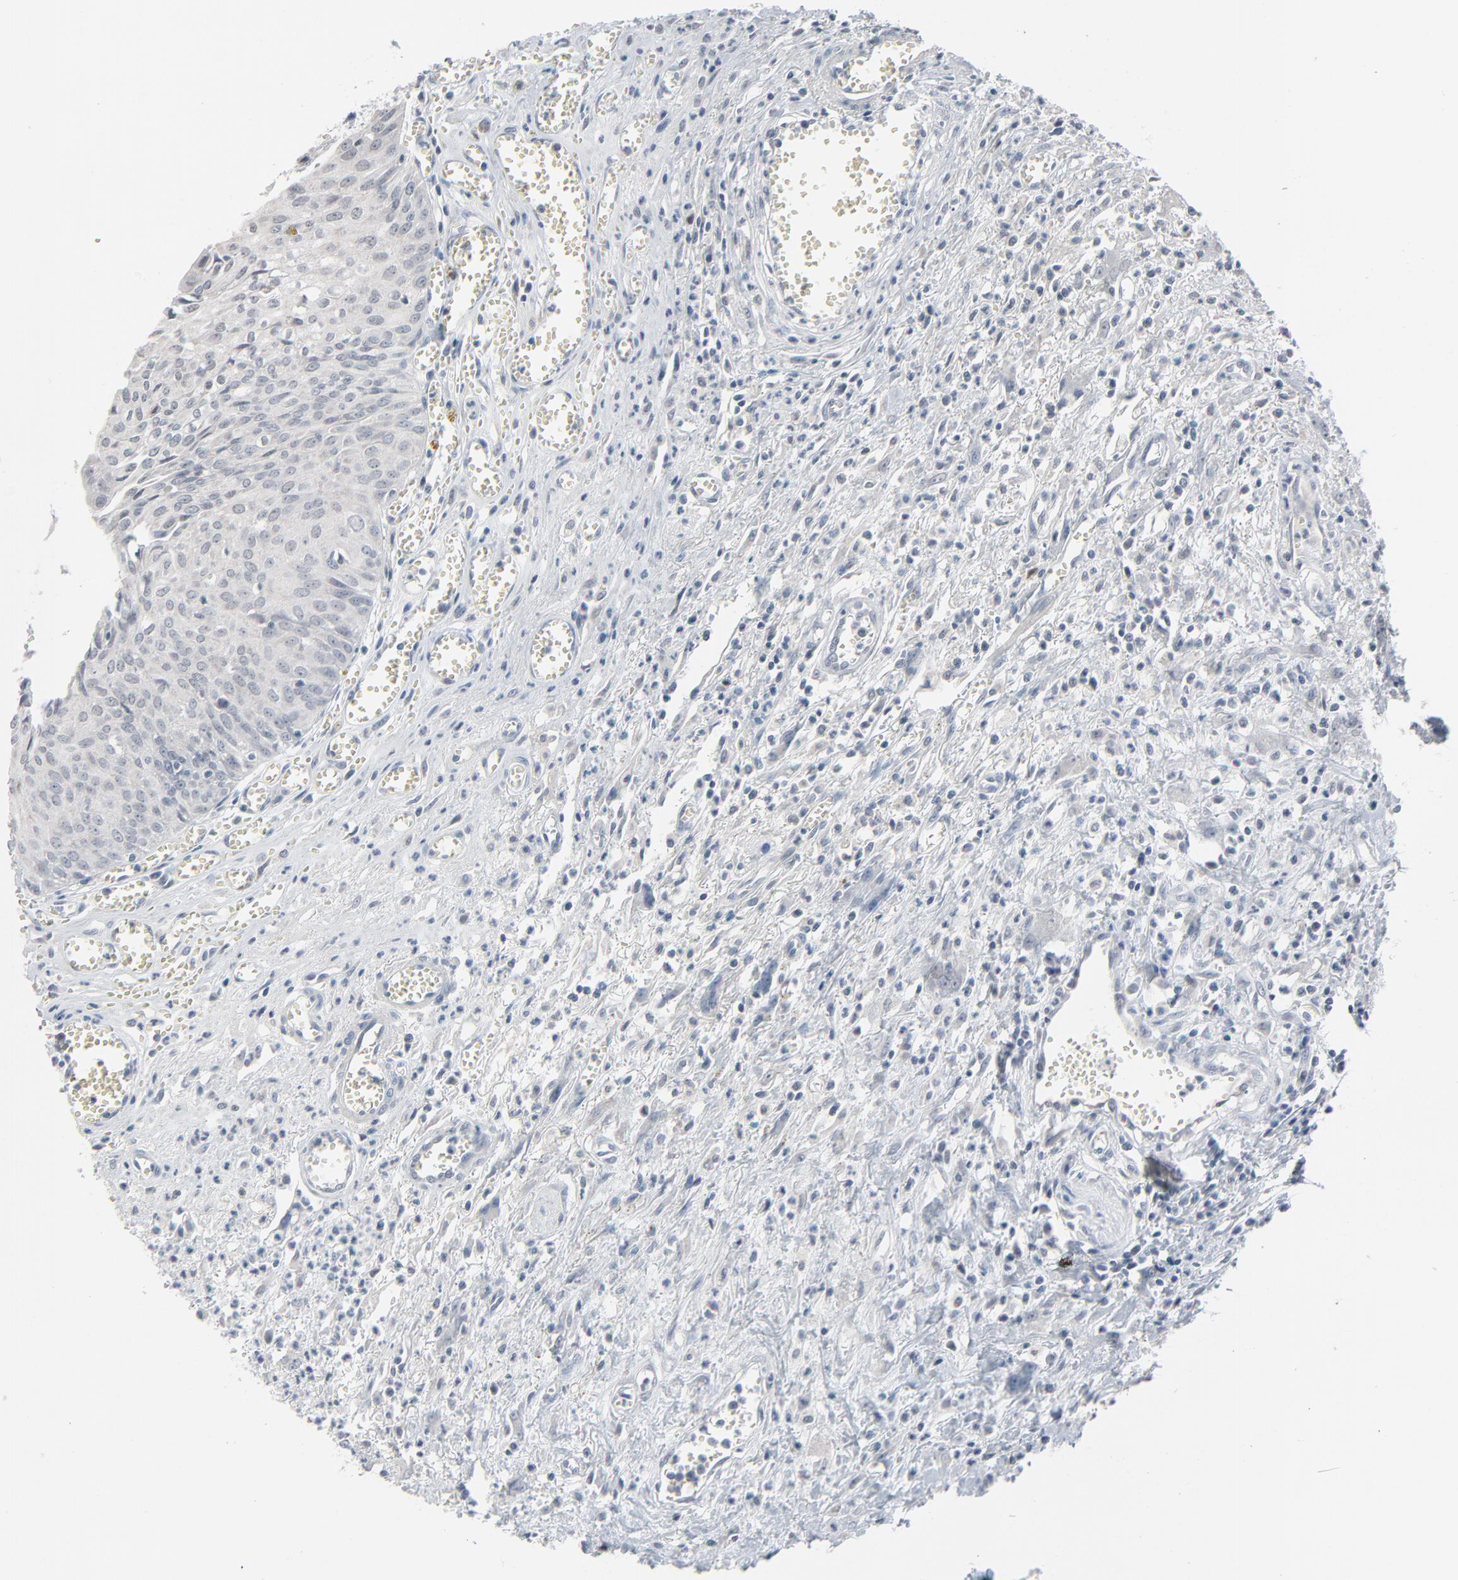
{"staining": {"intensity": "moderate", "quantity": "25%-75%", "location": "nuclear"}, "tissue": "urothelial cancer", "cell_type": "Tumor cells", "image_type": "cancer", "snomed": [{"axis": "morphology", "description": "Urothelial carcinoma, High grade"}, {"axis": "topography", "description": "Urinary bladder"}], "caption": "Protein expression analysis of urothelial carcinoma (high-grade) exhibits moderate nuclear staining in approximately 25%-75% of tumor cells. (IHC, brightfield microscopy, high magnification).", "gene": "SAGE1", "patient": {"sex": "male", "age": 66}}